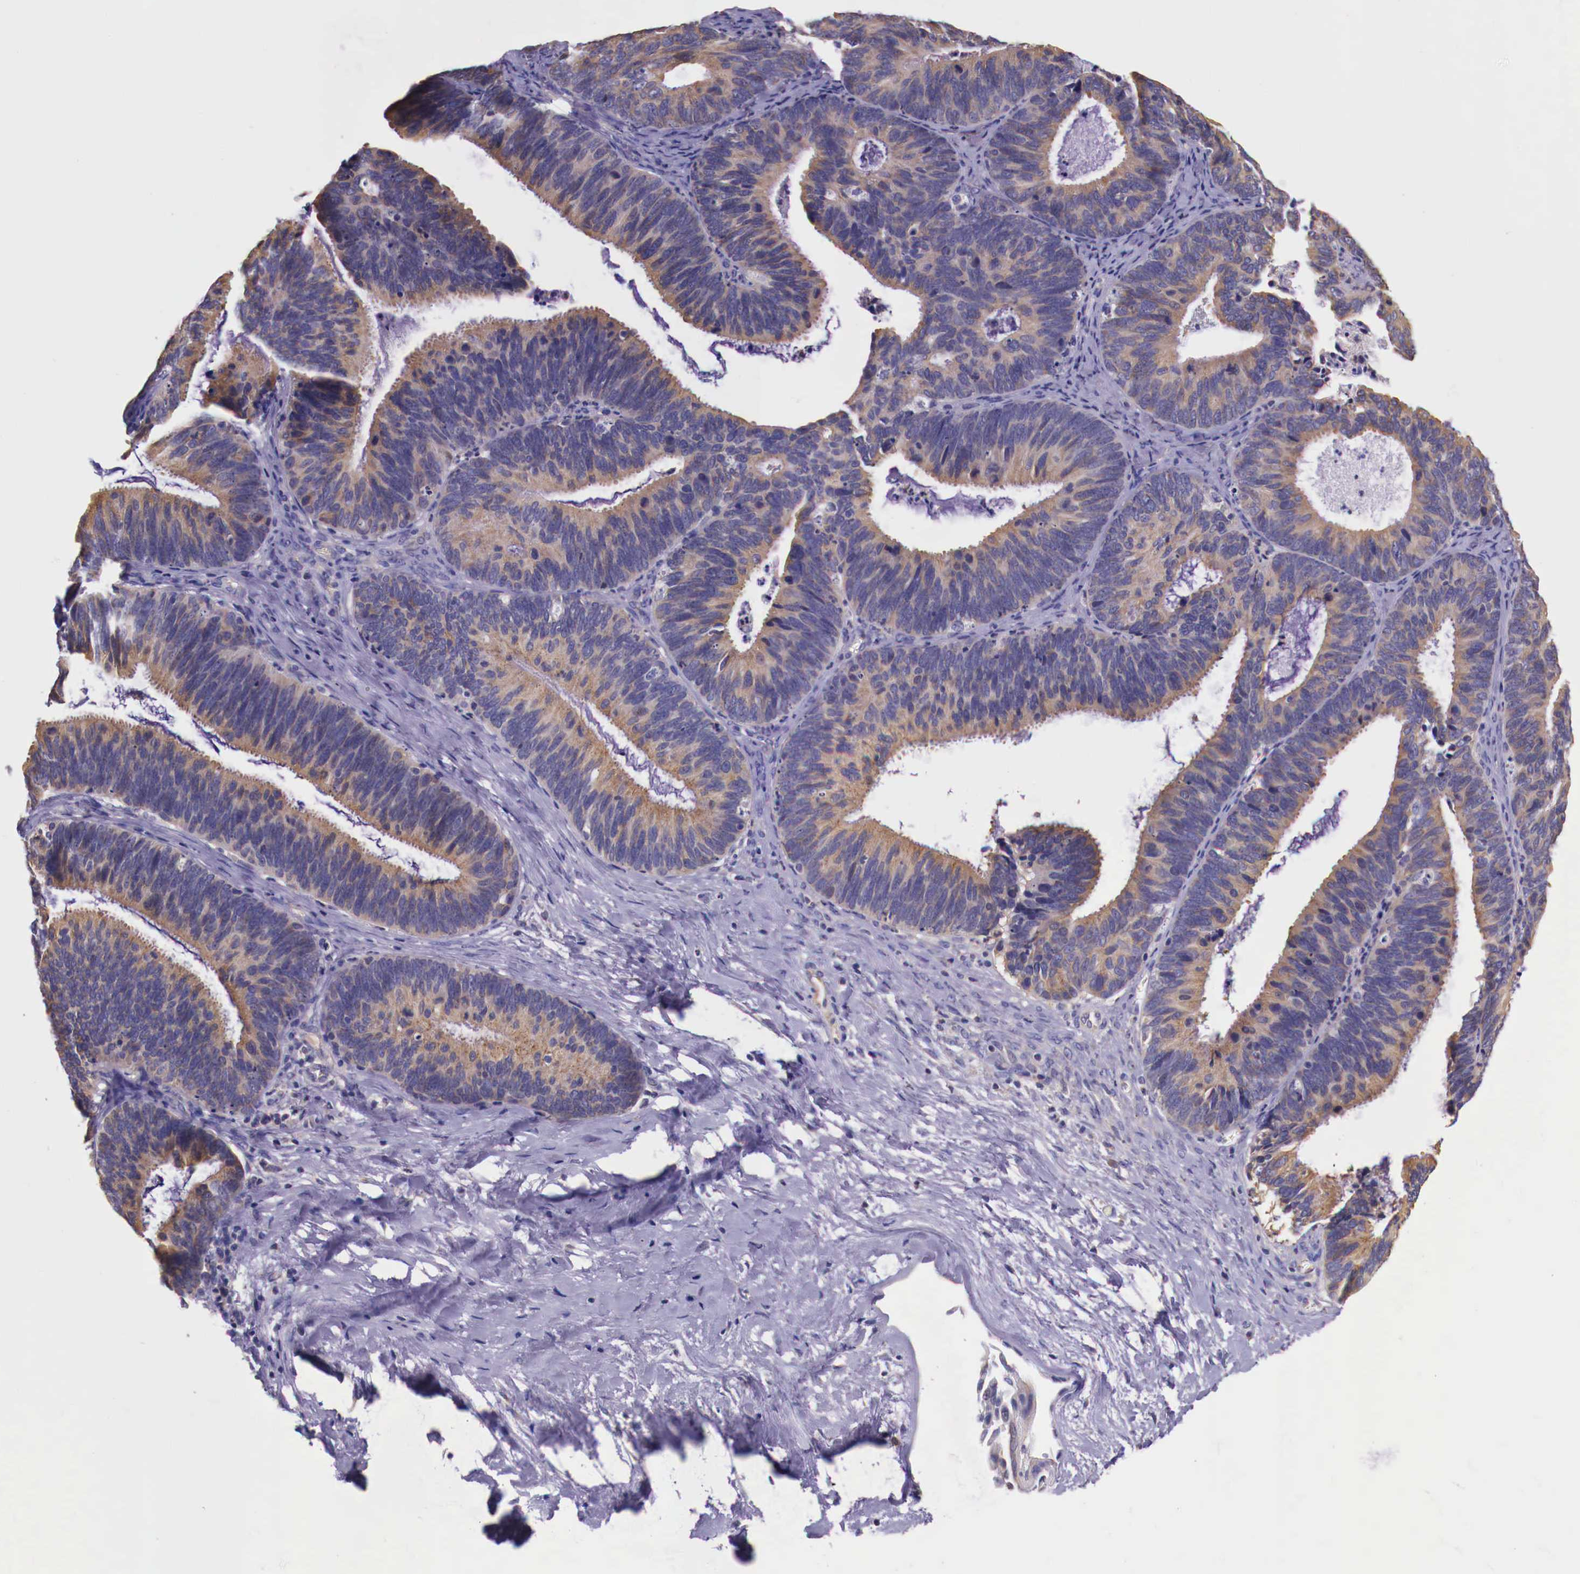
{"staining": {"intensity": "weak", "quantity": ">75%", "location": "cytoplasmic/membranous"}, "tissue": "ovarian cancer", "cell_type": "Tumor cells", "image_type": "cancer", "snomed": [{"axis": "morphology", "description": "Carcinoma, endometroid"}, {"axis": "topography", "description": "Ovary"}], "caption": "High-magnification brightfield microscopy of ovarian cancer stained with DAB (3,3'-diaminobenzidine) (brown) and counterstained with hematoxylin (blue). tumor cells exhibit weak cytoplasmic/membranous positivity is seen in approximately>75% of cells.", "gene": "GRIPAP1", "patient": {"sex": "female", "age": 52}}